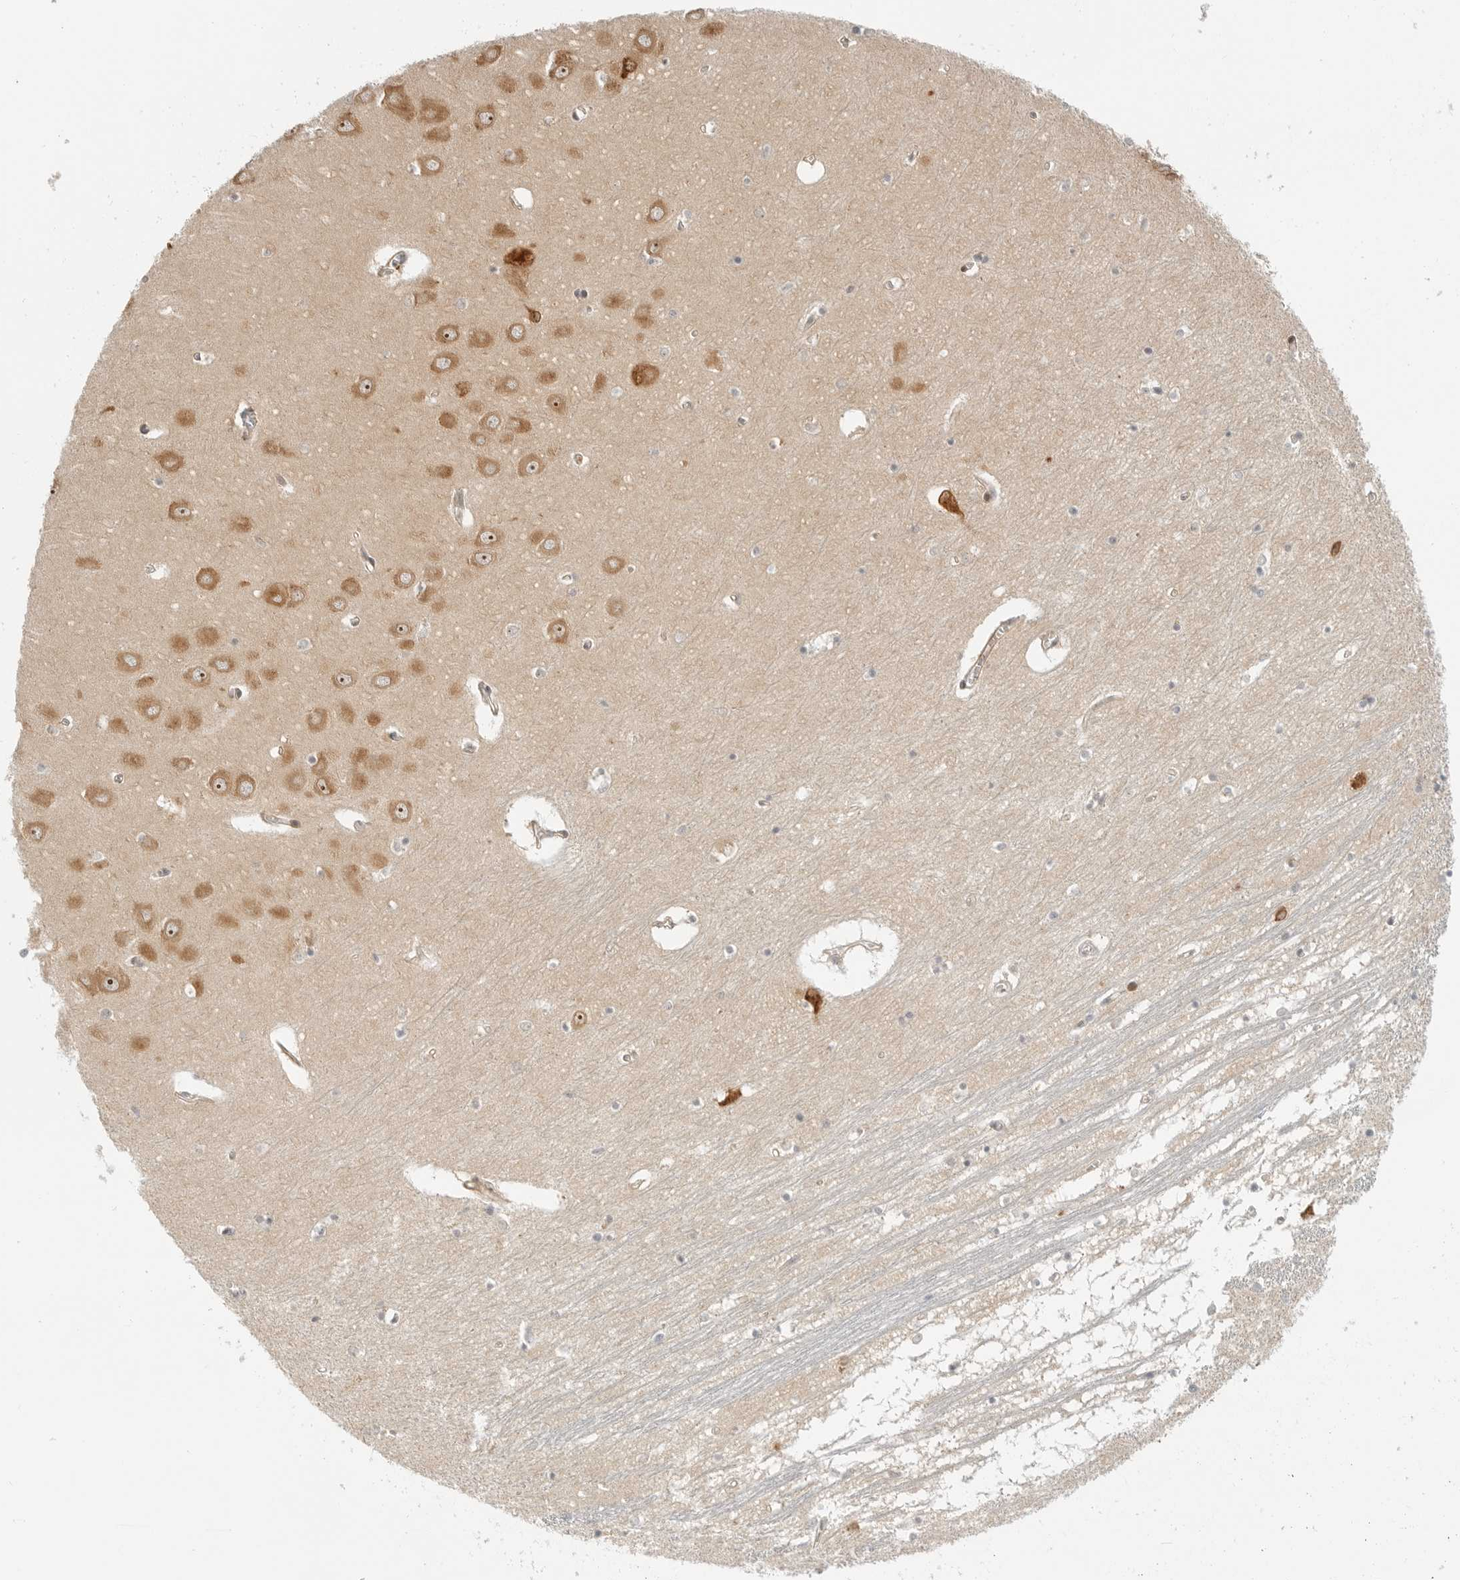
{"staining": {"intensity": "negative", "quantity": "none", "location": "none"}, "tissue": "hippocampus", "cell_type": "Glial cells", "image_type": "normal", "snomed": [{"axis": "morphology", "description": "Normal tissue, NOS"}, {"axis": "topography", "description": "Hippocampus"}], "caption": "The micrograph shows no staining of glial cells in unremarkable hippocampus. The staining is performed using DAB (3,3'-diaminobenzidine) brown chromogen with nuclei counter-stained in using hematoxylin.", "gene": "DSCC1", "patient": {"sex": "male", "age": 70}}